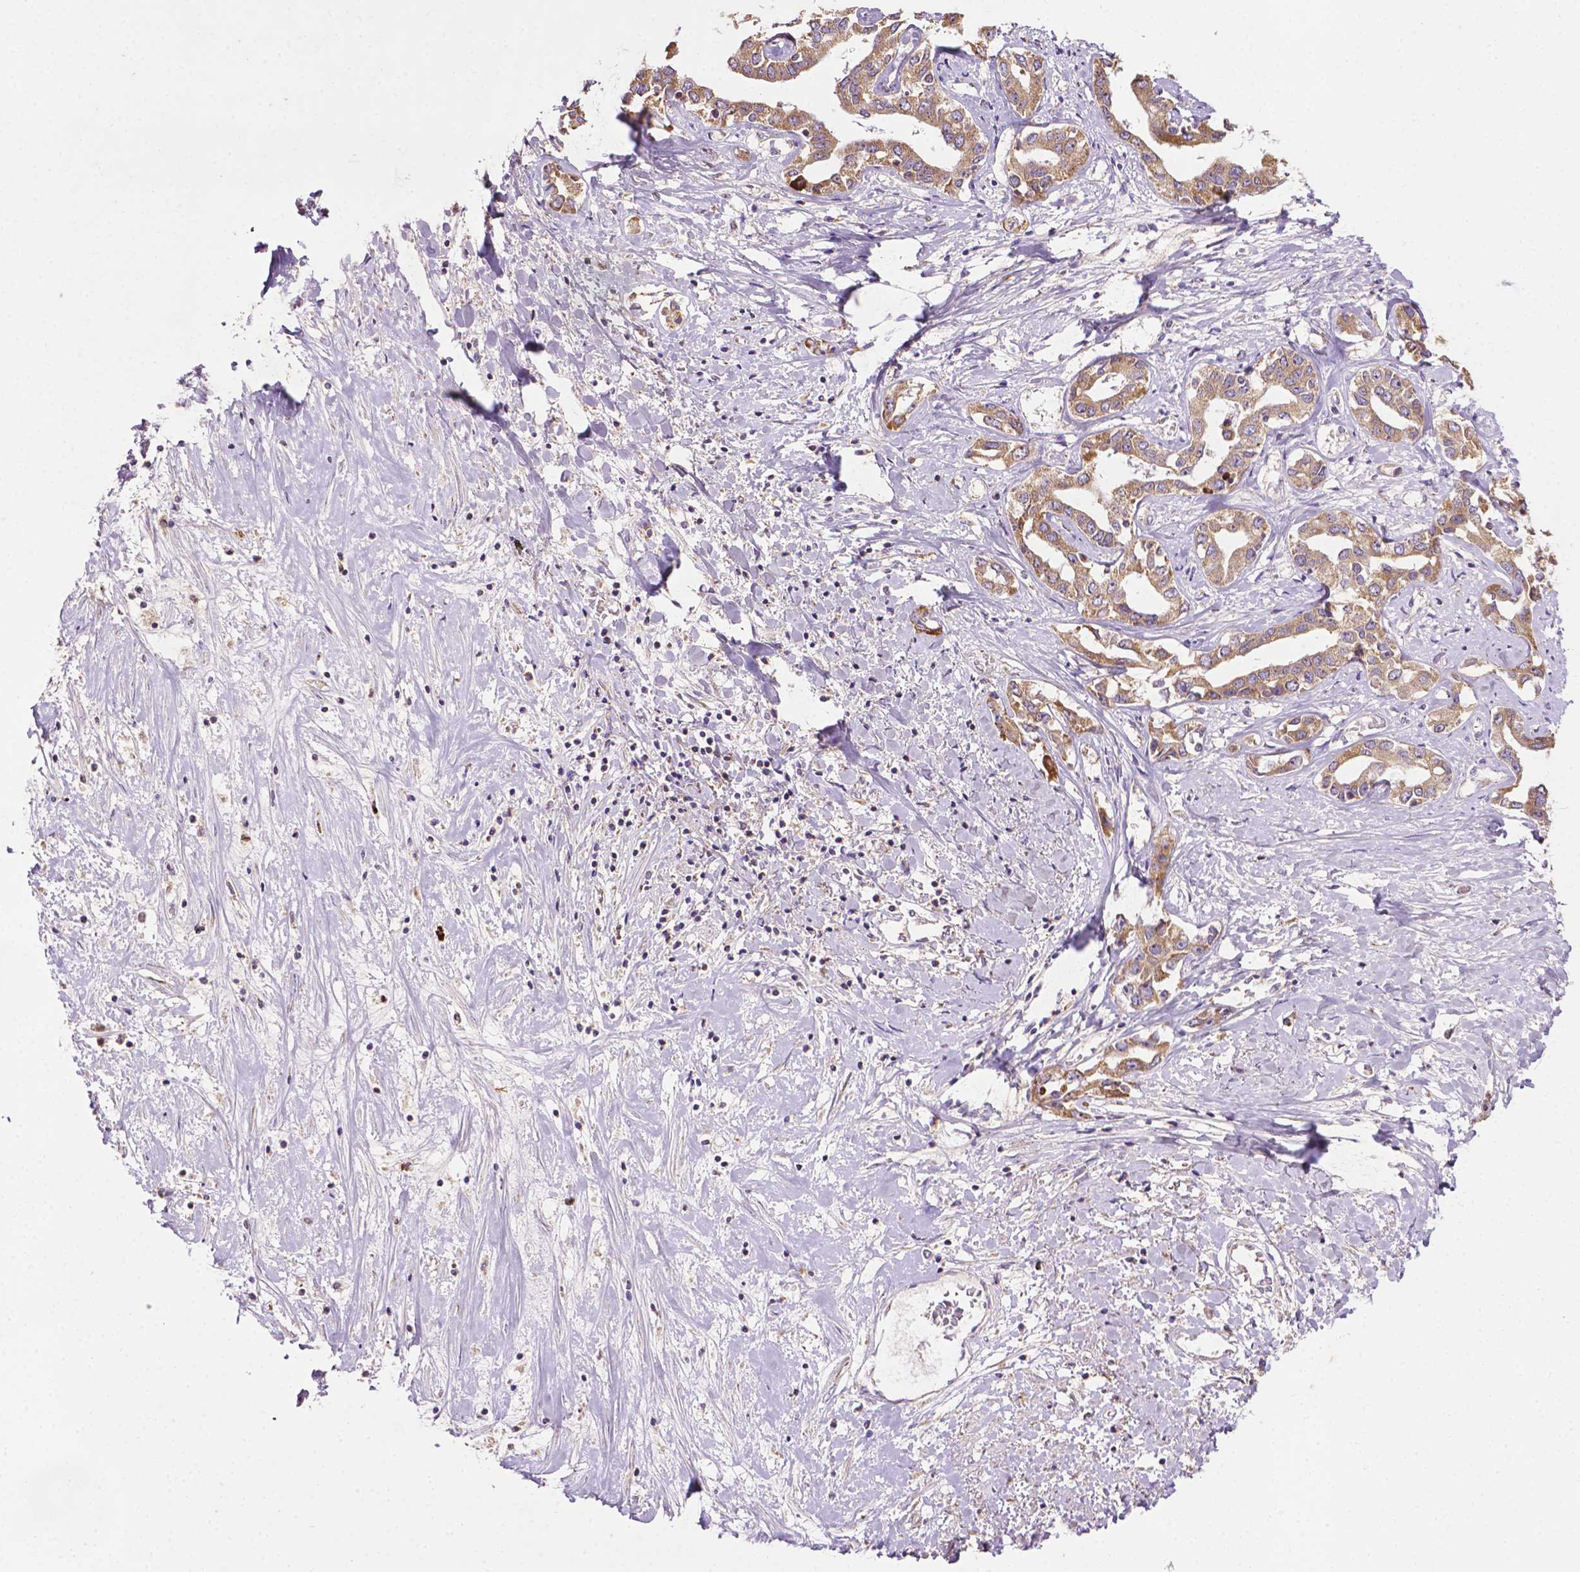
{"staining": {"intensity": "weak", "quantity": ">75%", "location": "cytoplasmic/membranous"}, "tissue": "liver cancer", "cell_type": "Tumor cells", "image_type": "cancer", "snomed": [{"axis": "morphology", "description": "Cholangiocarcinoma"}, {"axis": "topography", "description": "Liver"}], "caption": "Immunohistochemical staining of human liver cancer (cholangiocarcinoma) reveals low levels of weak cytoplasmic/membranous protein expression in approximately >75% of tumor cells.", "gene": "ILVBL", "patient": {"sex": "male", "age": 59}}